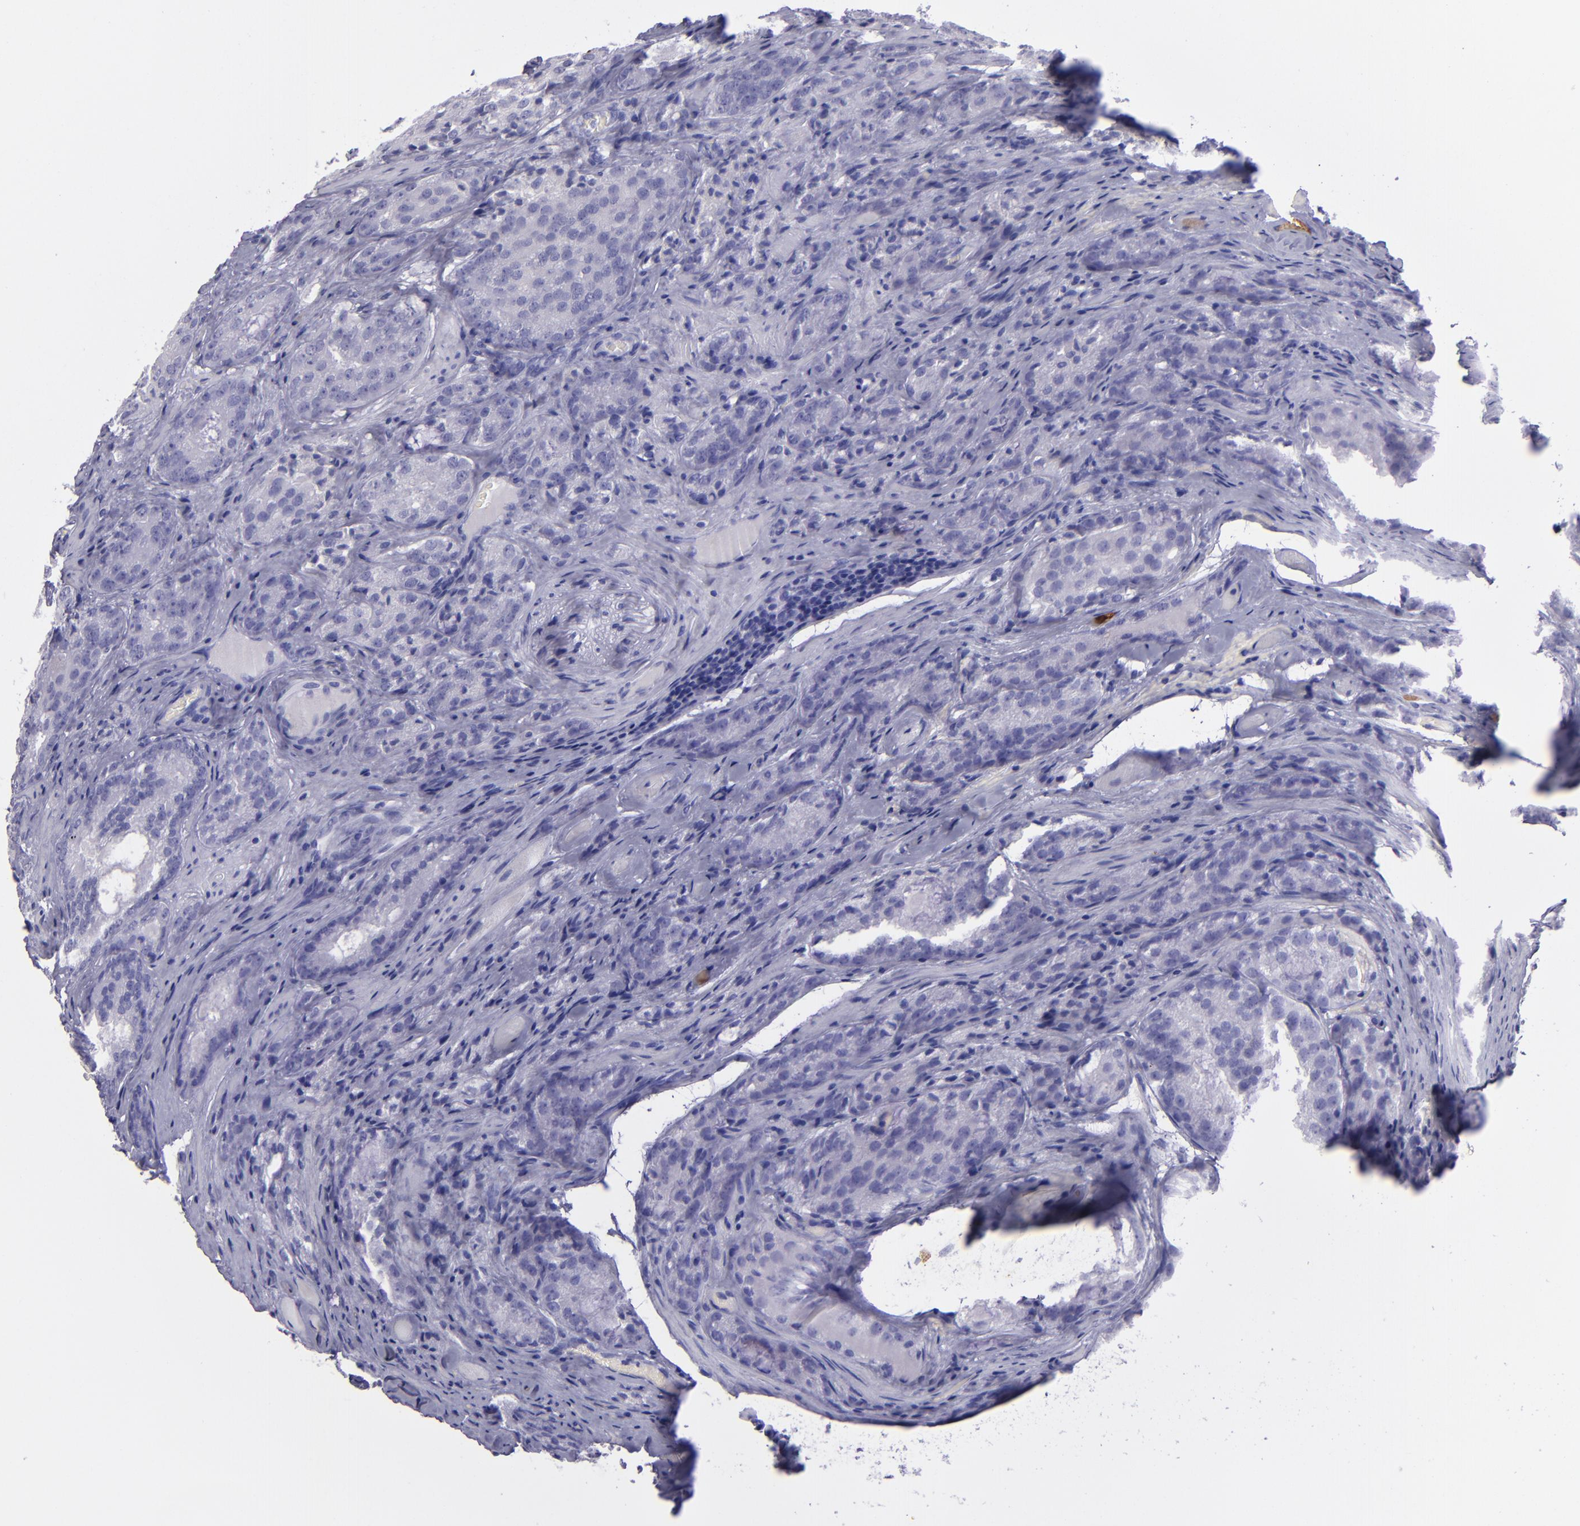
{"staining": {"intensity": "negative", "quantity": "none", "location": "none"}, "tissue": "prostate cancer", "cell_type": "Tumor cells", "image_type": "cancer", "snomed": [{"axis": "morphology", "description": "Adenocarcinoma, Medium grade"}, {"axis": "topography", "description": "Prostate"}], "caption": "The IHC micrograph has no significant staining in tumor cells of prostate cancer (medium-grade adenocarcinoma) tissue.", "gene": "TNNT3", "patient": {"sex": "male", "age": 60}}